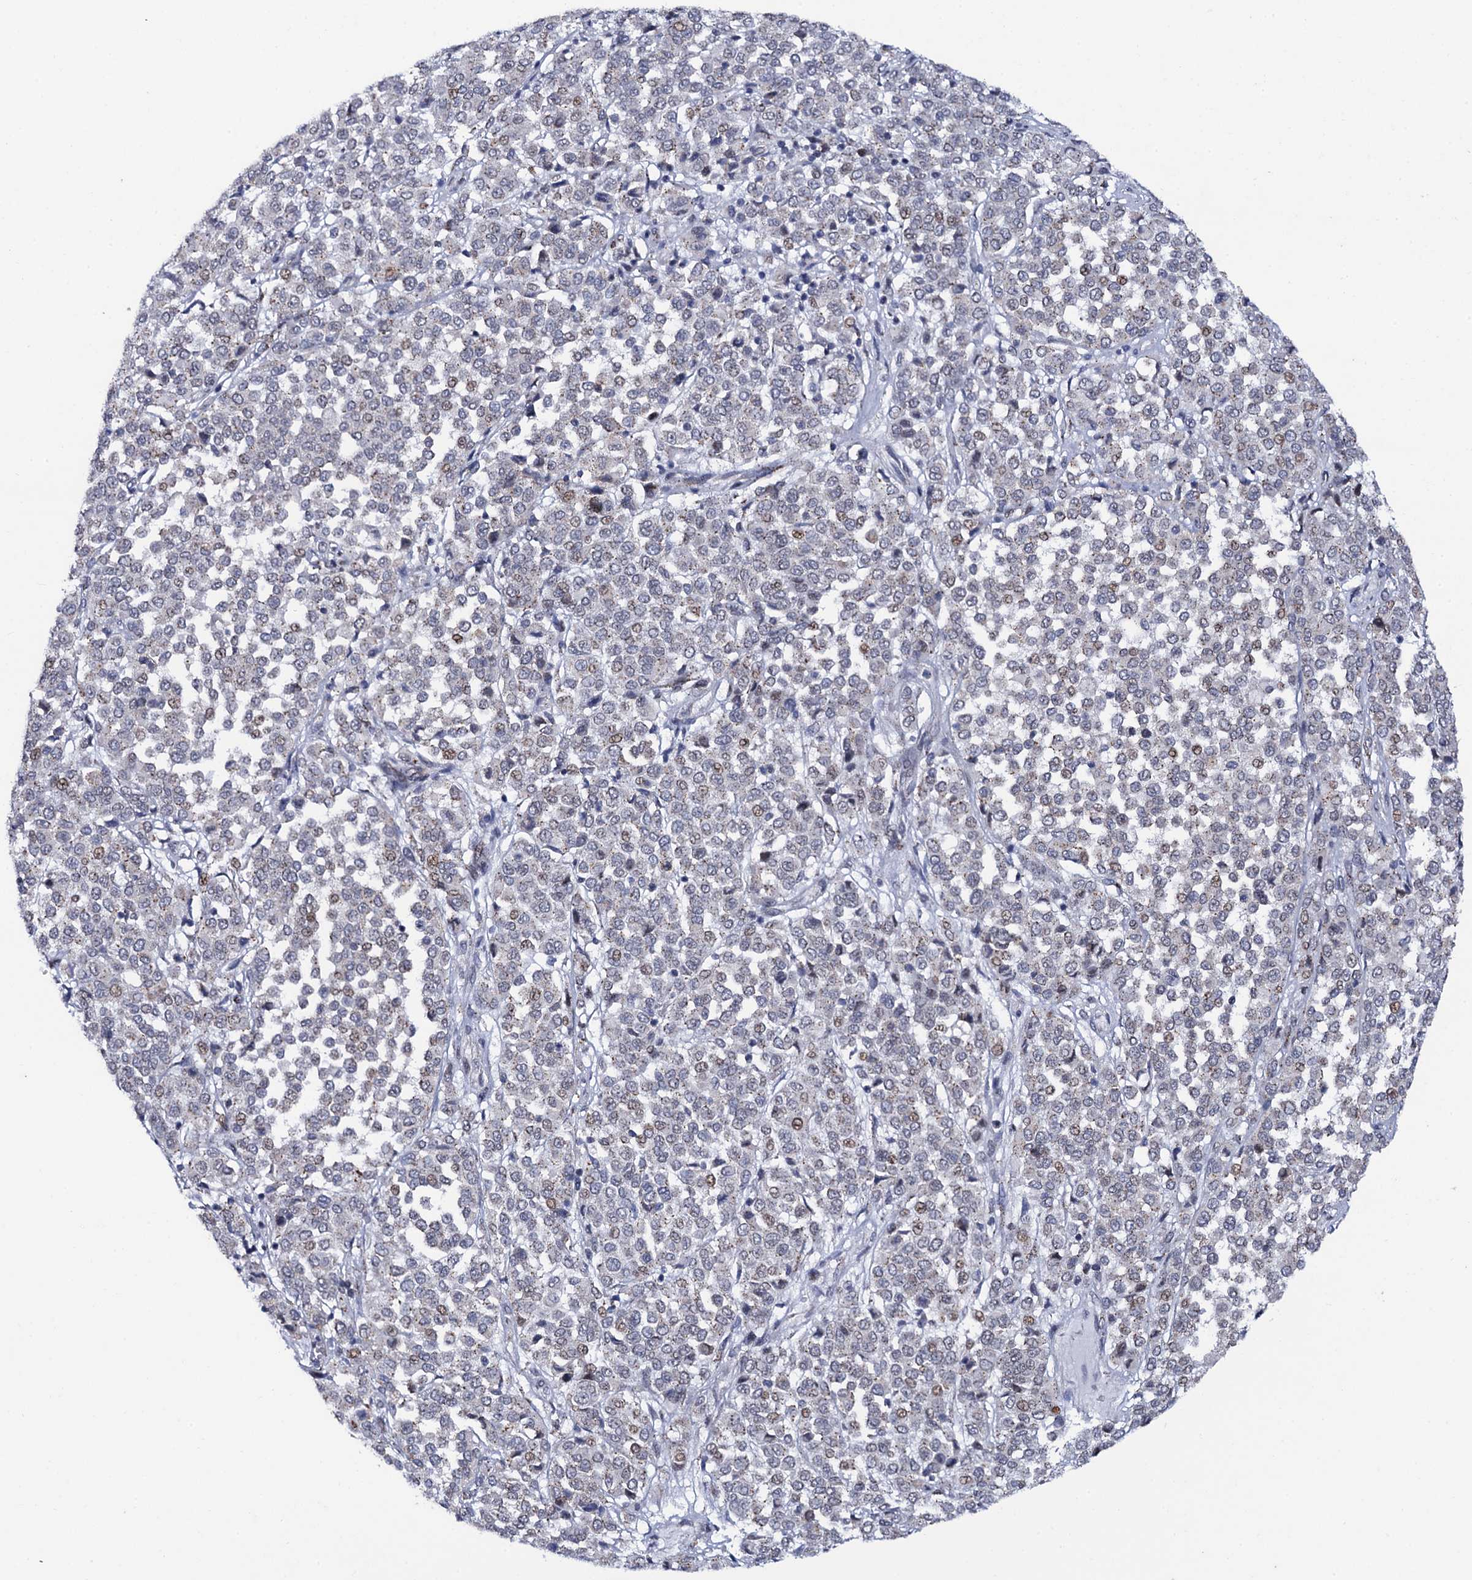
{"staining": {"intensity": "weak", "quantity": "<25%", "location": "cytoplasmic/membranous,nuclear"}, "tissue": "melanoma", "cell_type": "Tumor cells", "image_type": "cancer", "snomed": [{"axis": "morphology", "description": "Malignant melanoma, Metastatic site"}, {"axis": "topography", "description": "Pancreas"}], "caption": "There is no significant expression in tumor cells of malignant melanoma (metastatic site).", "gene": "THAP2", "patient": {"sex": "female", "age": 30}}